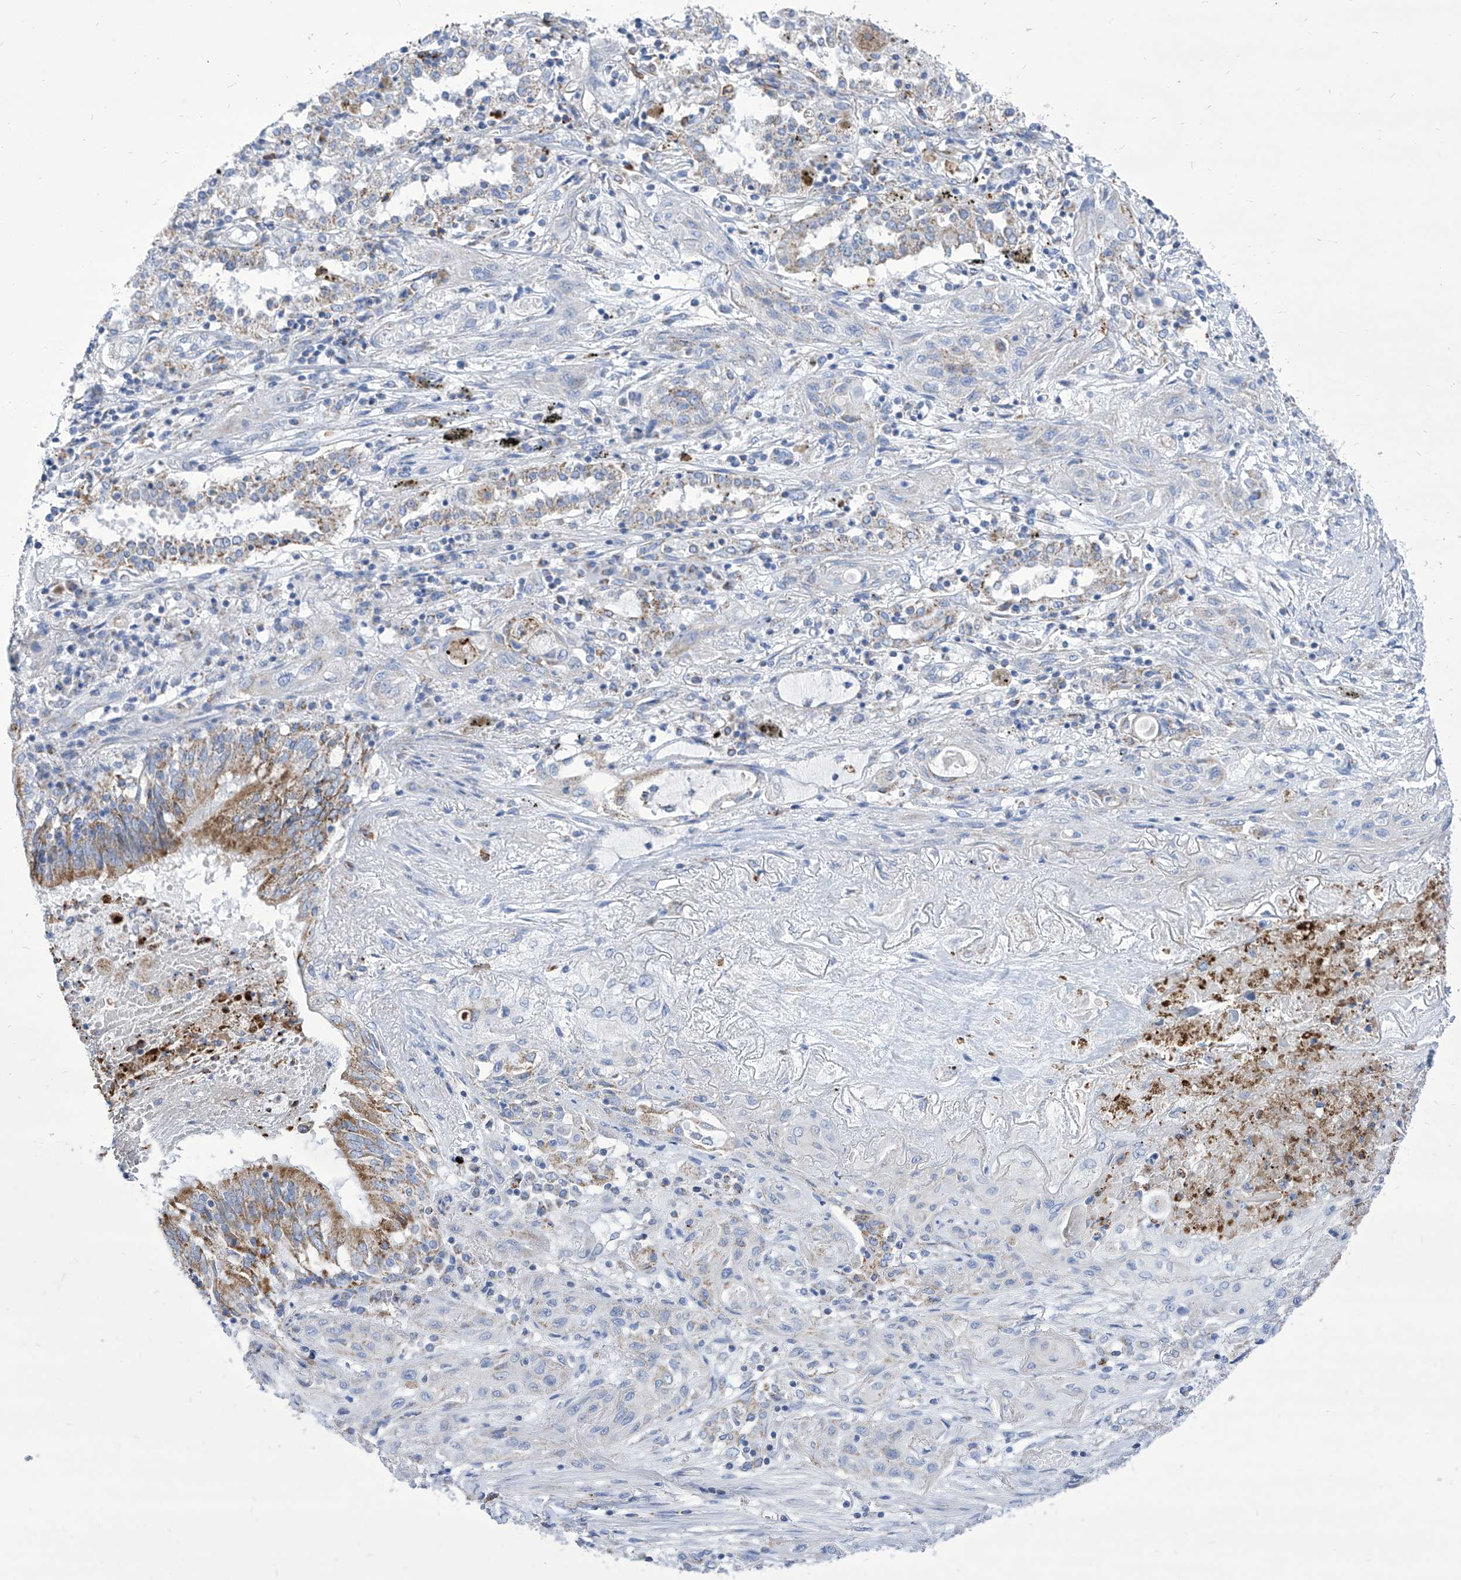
{"staining": {"intensity": "negative", "quantity": "none", "location": "none"}, "tissue": "lung cancer", "cell_type": "Tumor cells", "image_type": "cancer", "snomed": [{"axis": "morphology", "description": "Squamous cell carcinoma, NOS"}, {"axis": "topography", "description": "Lung"}], "caption": "IHC histopathology image of neoplastic tissue: lung cancer stained with DAB reveals no significant protein staining in tumor cells.", "gene": "COQ3", "patient": {"sex": "female", "age": 47}}